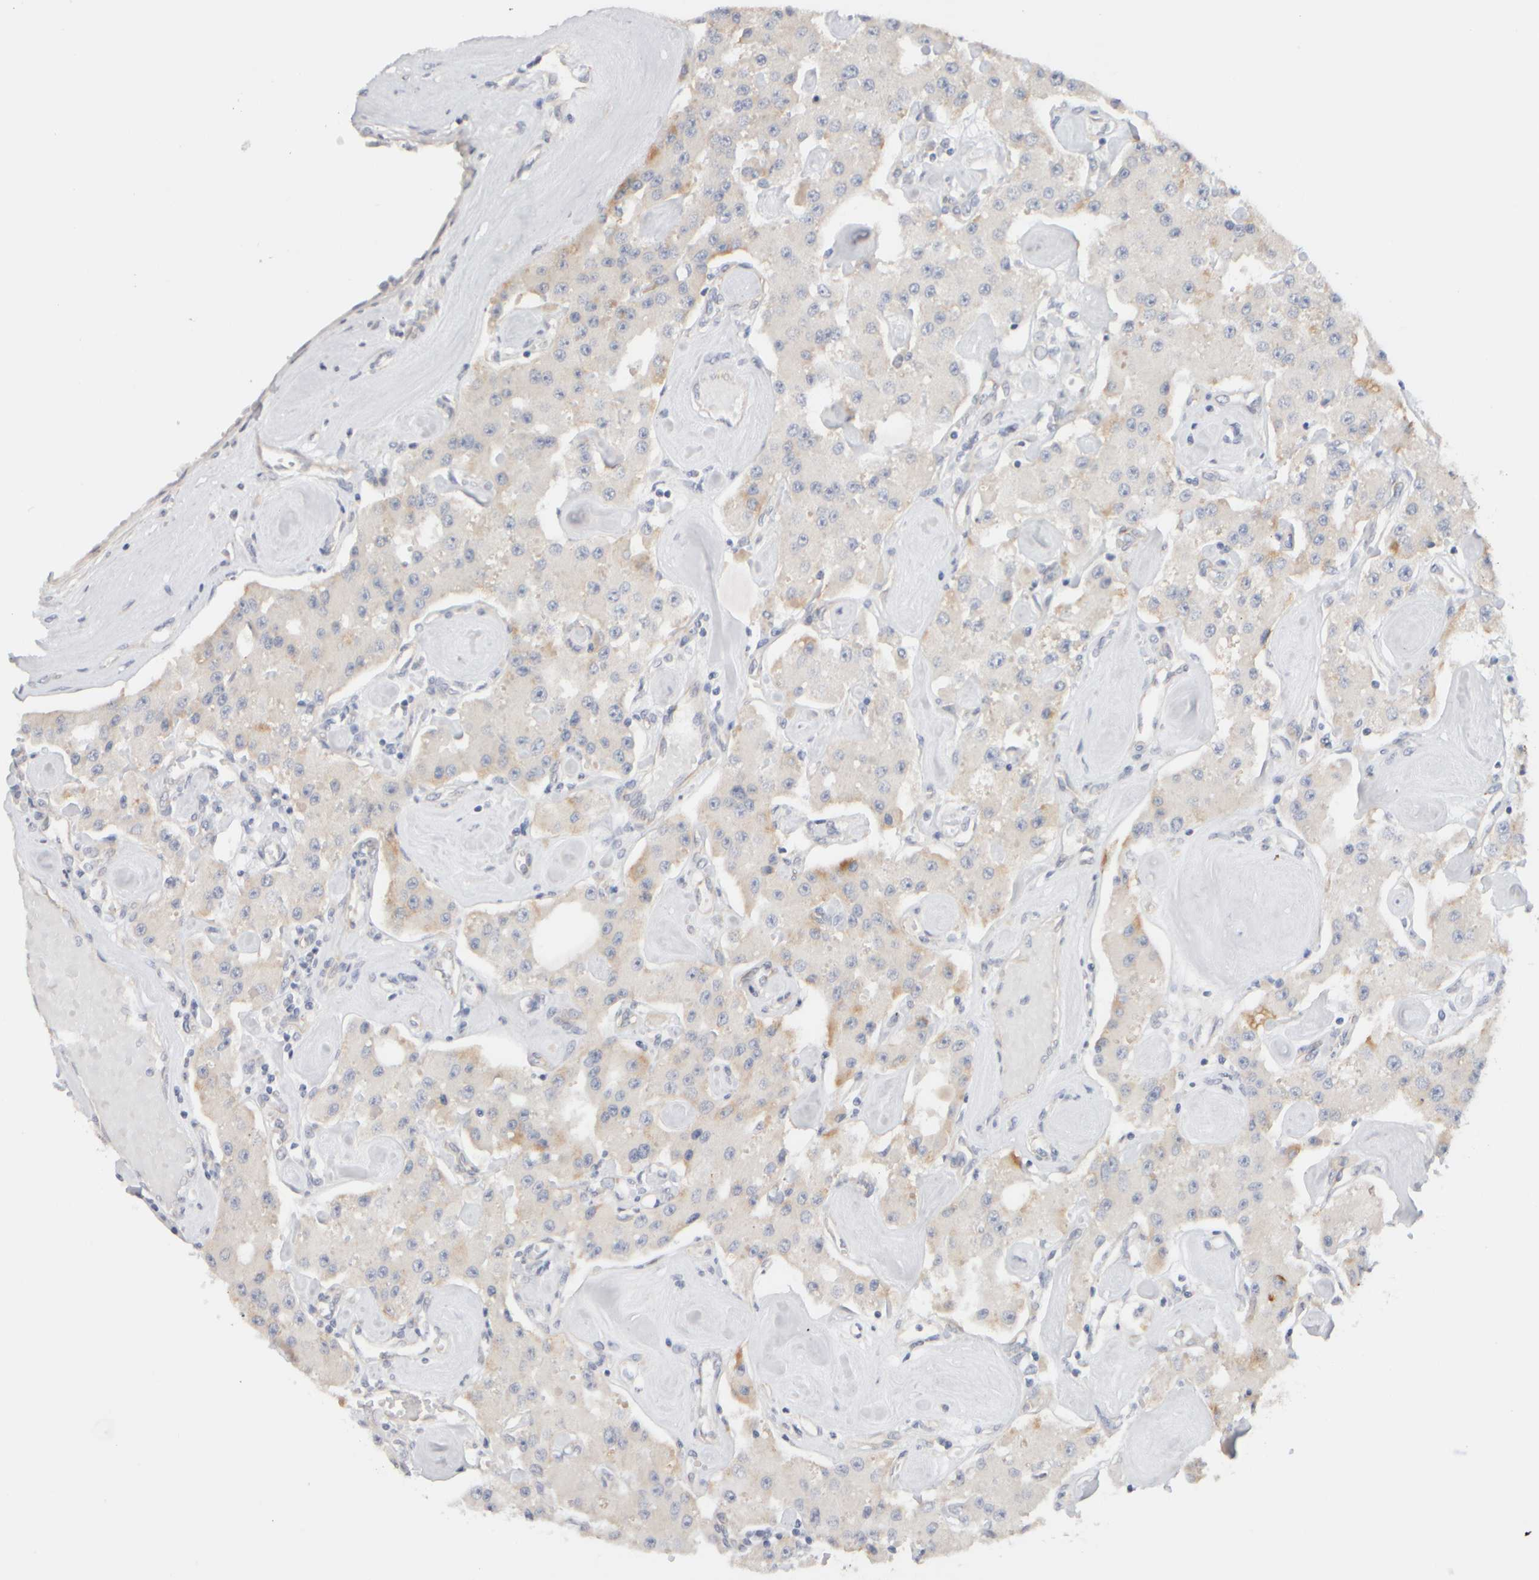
{"staining": {"intensity": "weak", "quantity": "<25%", "location": "cytoplasmic/membranous"}, "tissue": "carcinoid", "cell_type": "Tumor cells", "image_type": "cancer", "snomed": [{"axis": "morphology", "description": "Carcinoid, malignant, NOS"}, {"axis": "topography", "description": "Pancreas"}], "caption": "Carcinoid stained for a protein using IHC reveals no positivity tumor cells.", "gene": "GOPC", "patient": {"sex": "male", "age": 41}}